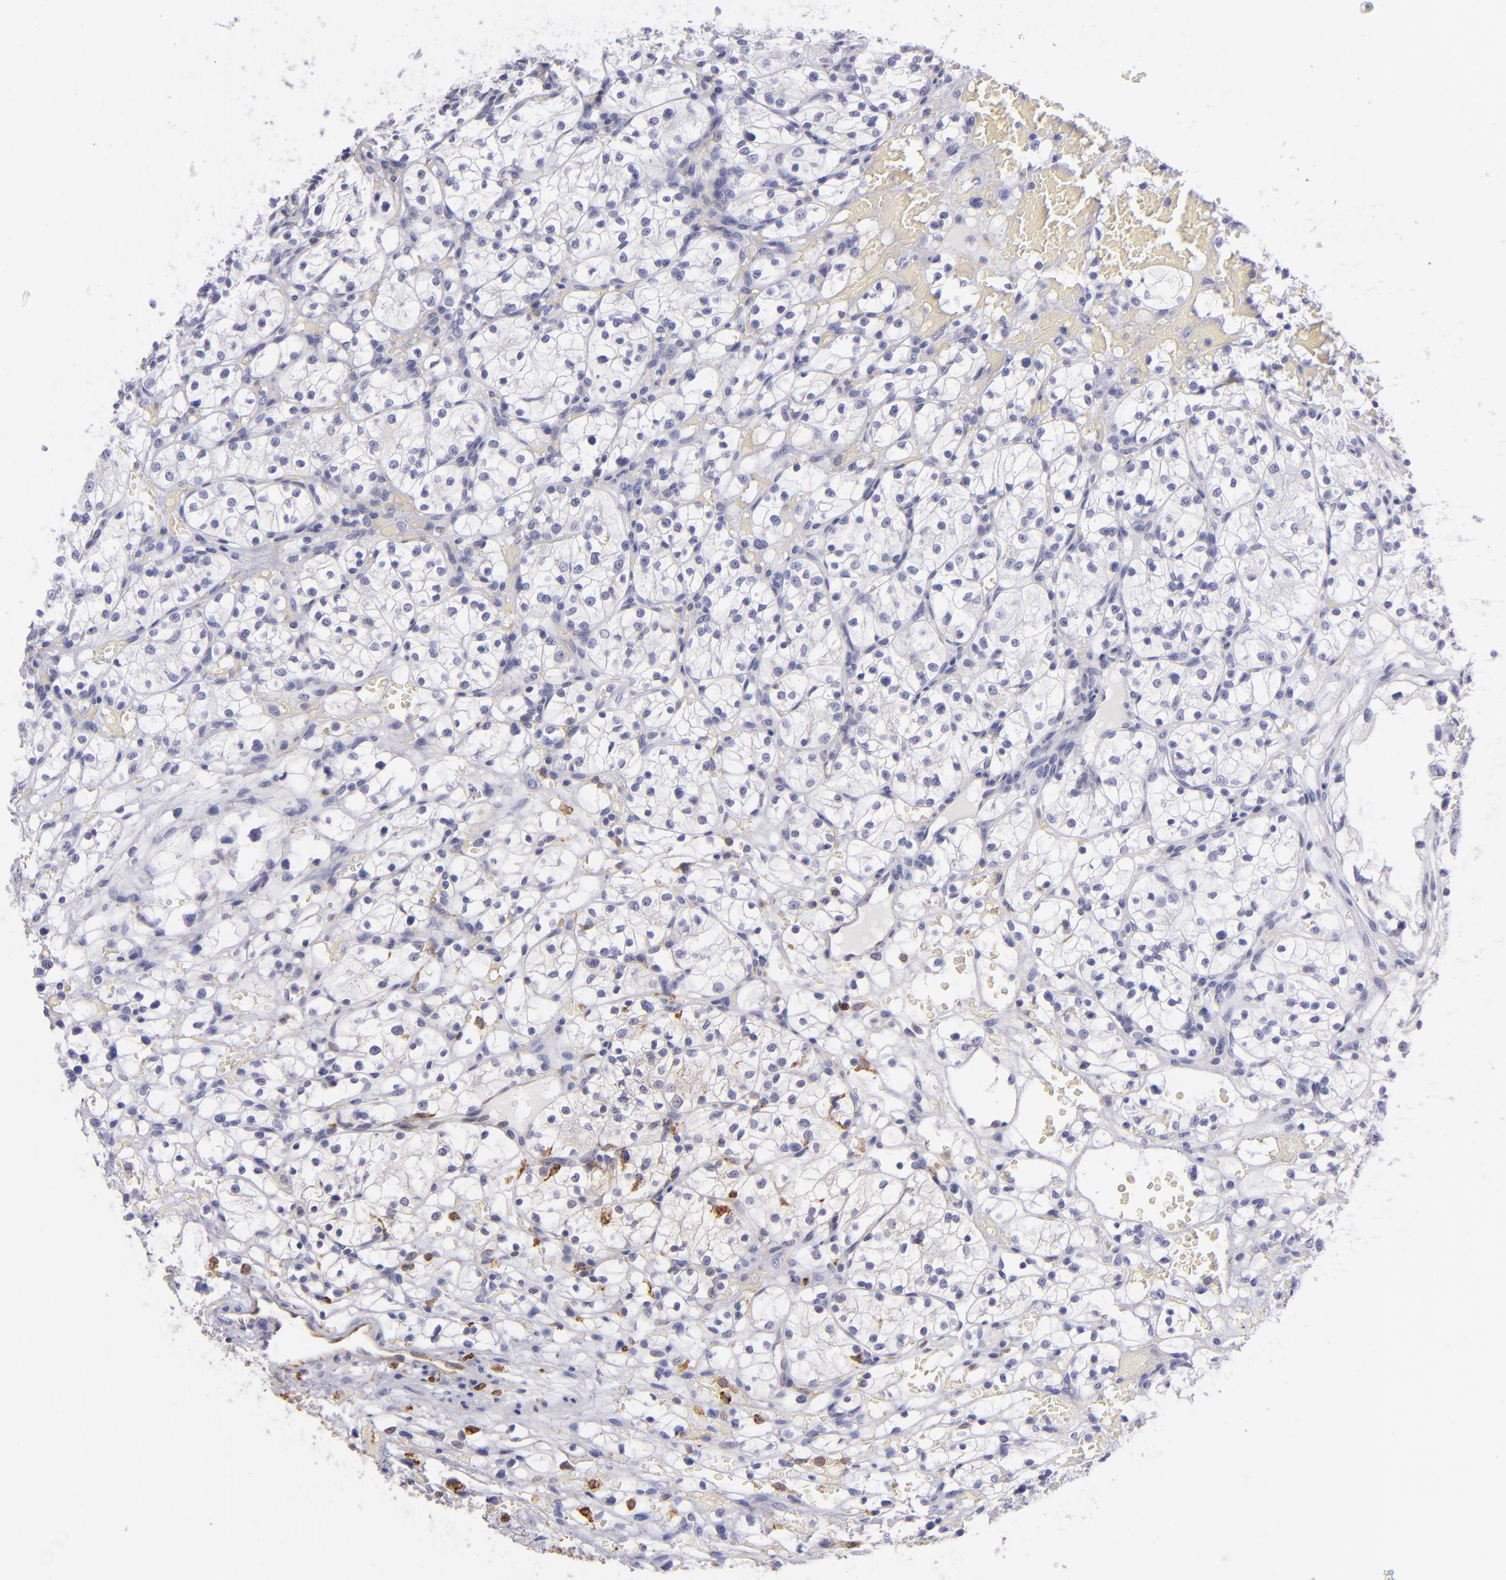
{"staining": {"intensity": "weak", "quantity": "<25%", "location": "cytoplasmic/membranous"}, "tissue": "renal cancer", "cell_type": "Tumor cells", "image_type": "cancer", "snomed": [{"axis": "morphology", "description": "Adenocarcinoma, NOS"}, {"axis": "topography", "description": "Kidney"}], "caption": "DAB (3,3'-diaminobenzidine) immunohistochemical staining of renal cancer displays no significant staining in tumor cells.", "gene": "CD74", "patient": {"sex": "female", "age": 60}}